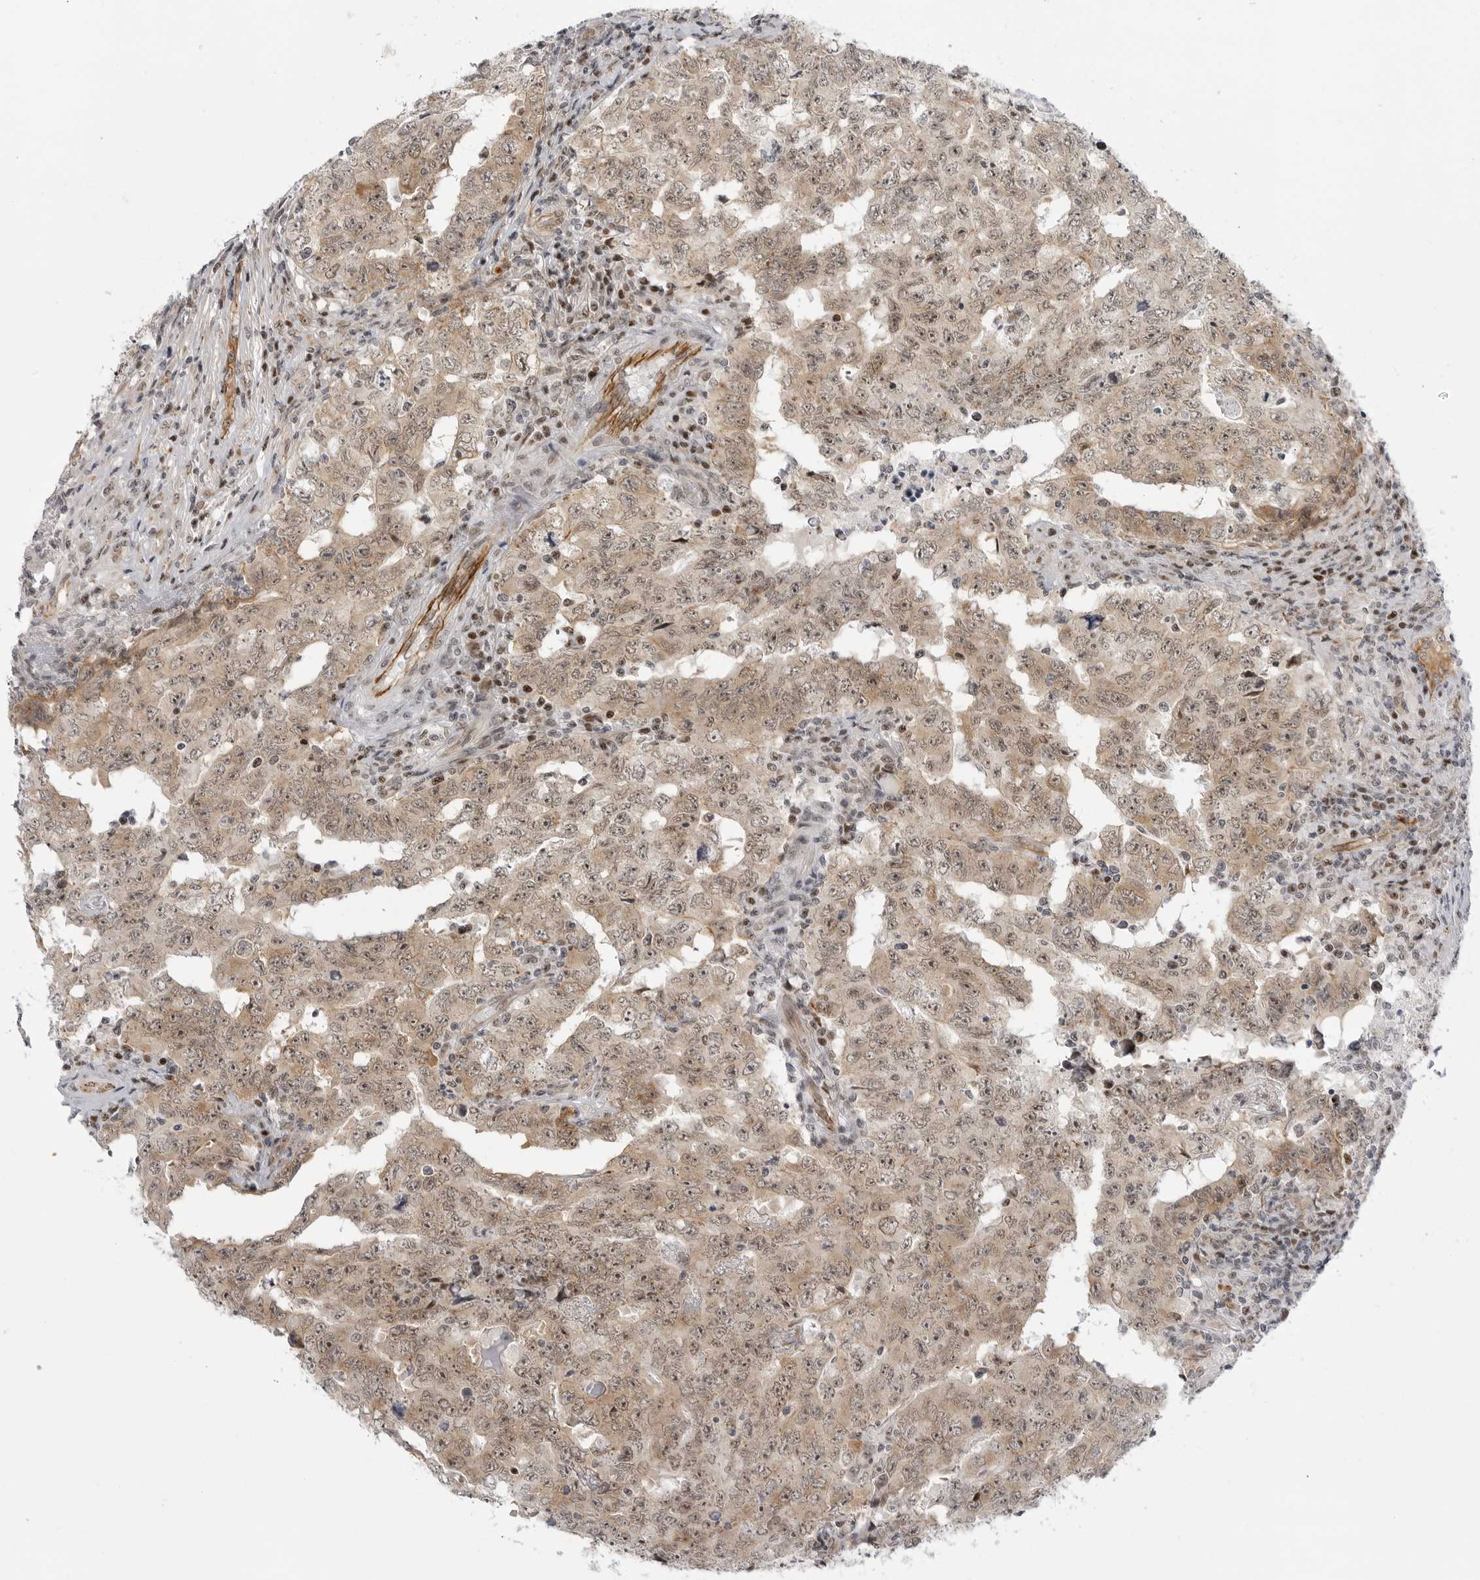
{"staining": {"intensity": "weak", "quantity": ">75%", "location": "cytoplasmic/membranous,nuclear"}, "tissue": "testis cancer", "cell_type": "Tumor cells", "image_type": "cancer", "snomed": [{"axis": "morphology", "description": "Carcinoma, Embryonal, NOS"}, {"axis": "topography", "description": "Testis"}], "caption": "A histopathology image showing weak cytoplasmic/membranous and nuclear positivity in about >75% of tumor cells in embryonal carcinoma (testis), as visualized by brown immunohistochemical staining.", "gene": "CEP295NL", "patient": {"sex": "male", "age": 26}}